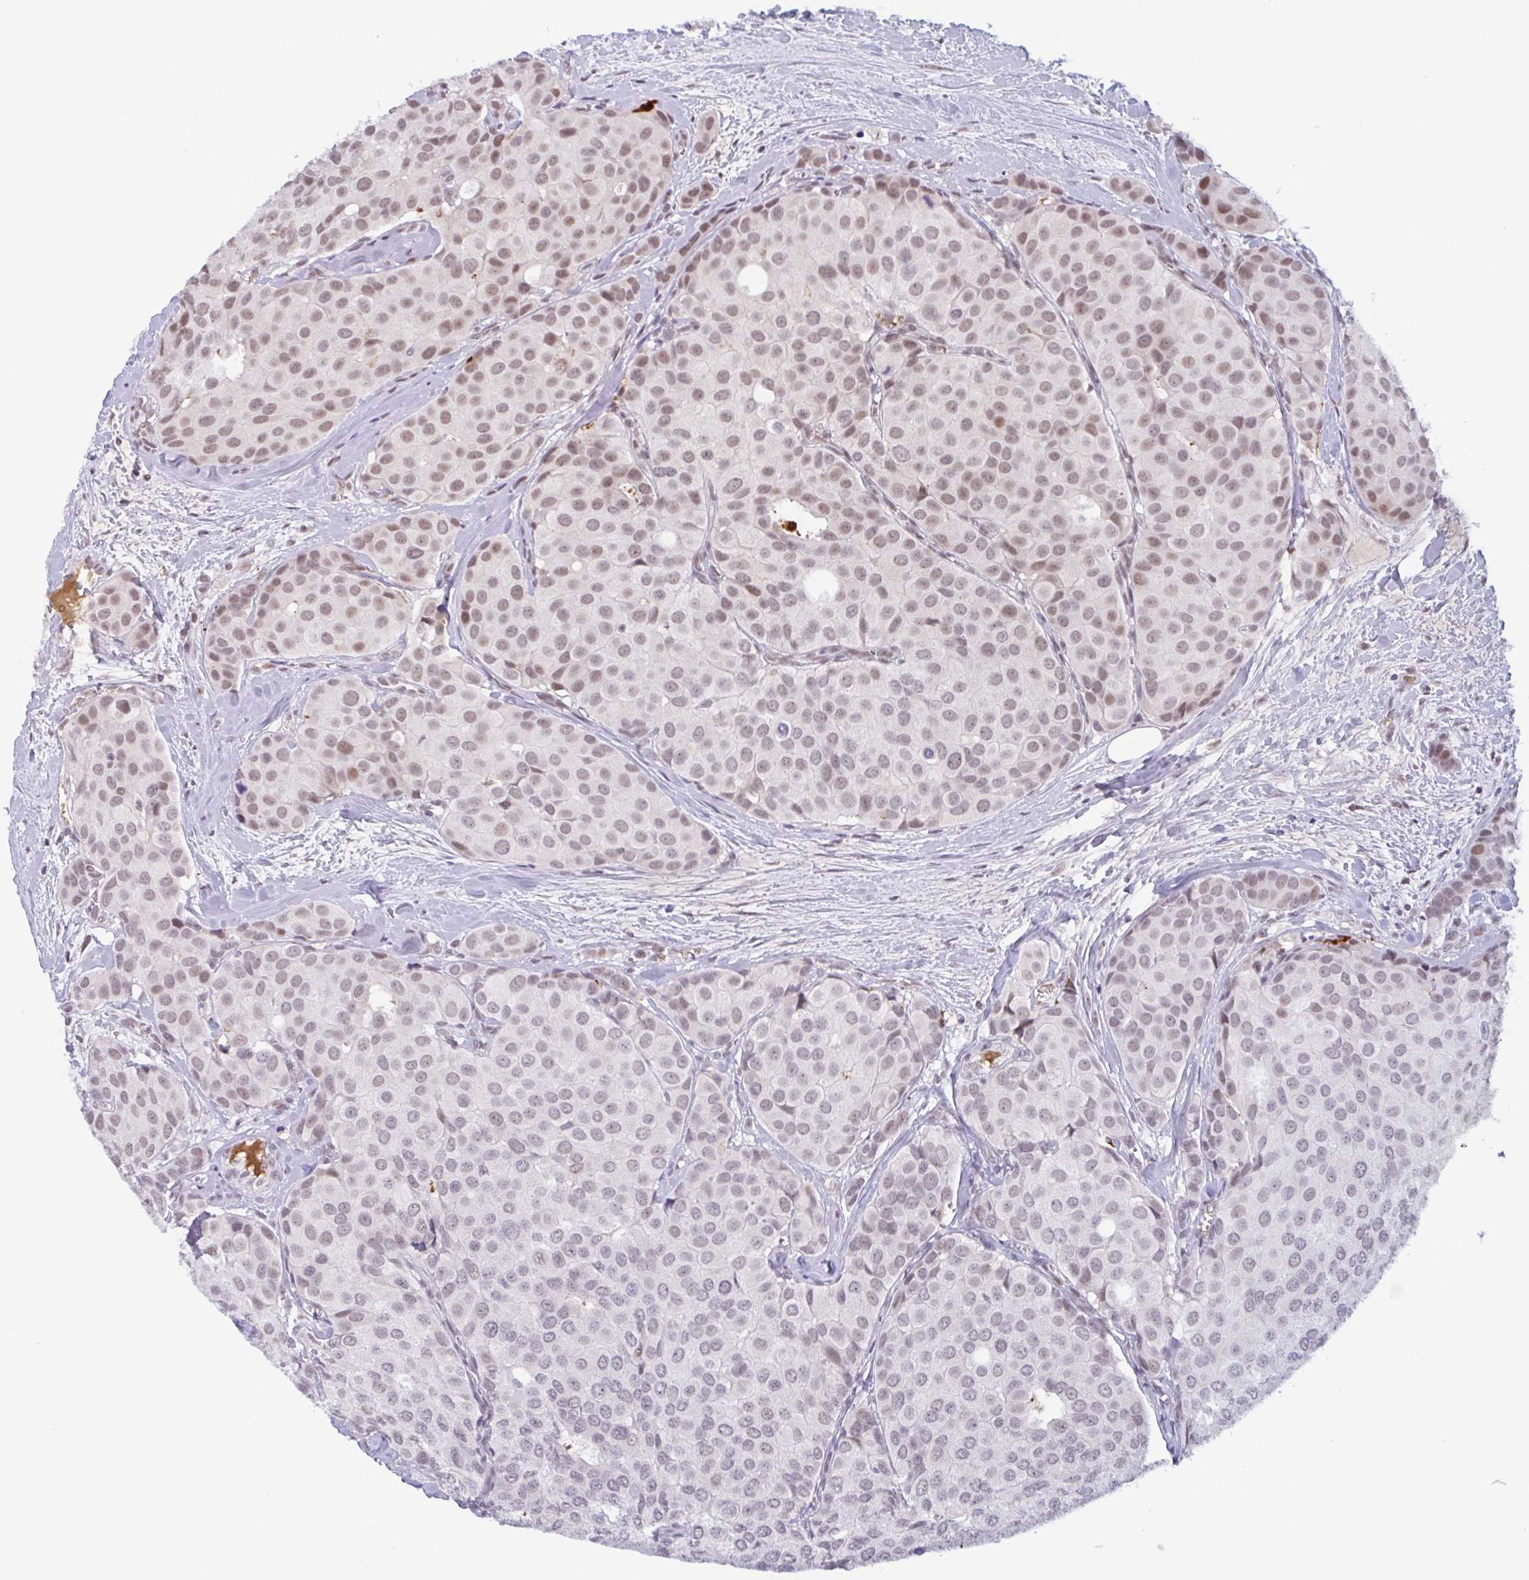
{"staining": {"intensity": "moderate", "quantity": "25%-75%", "location": "nuclear"}, "tissue": "breast cancer", "cell_type": "Tumor cells", "image_type": "cancer", "snomed": [{"axis": "morphology", "description": "Duct carcinoma"}, {"axis": "topography", "description": "Breast"}], "caption": "Tumor cells reveal medium levels of moderate nuclear expression in approximately 25%-75% of cells in human breast infiltrating ductal carcinoma.", "gene": "PLG", "patient": {"sex": "female", "age": 70}}